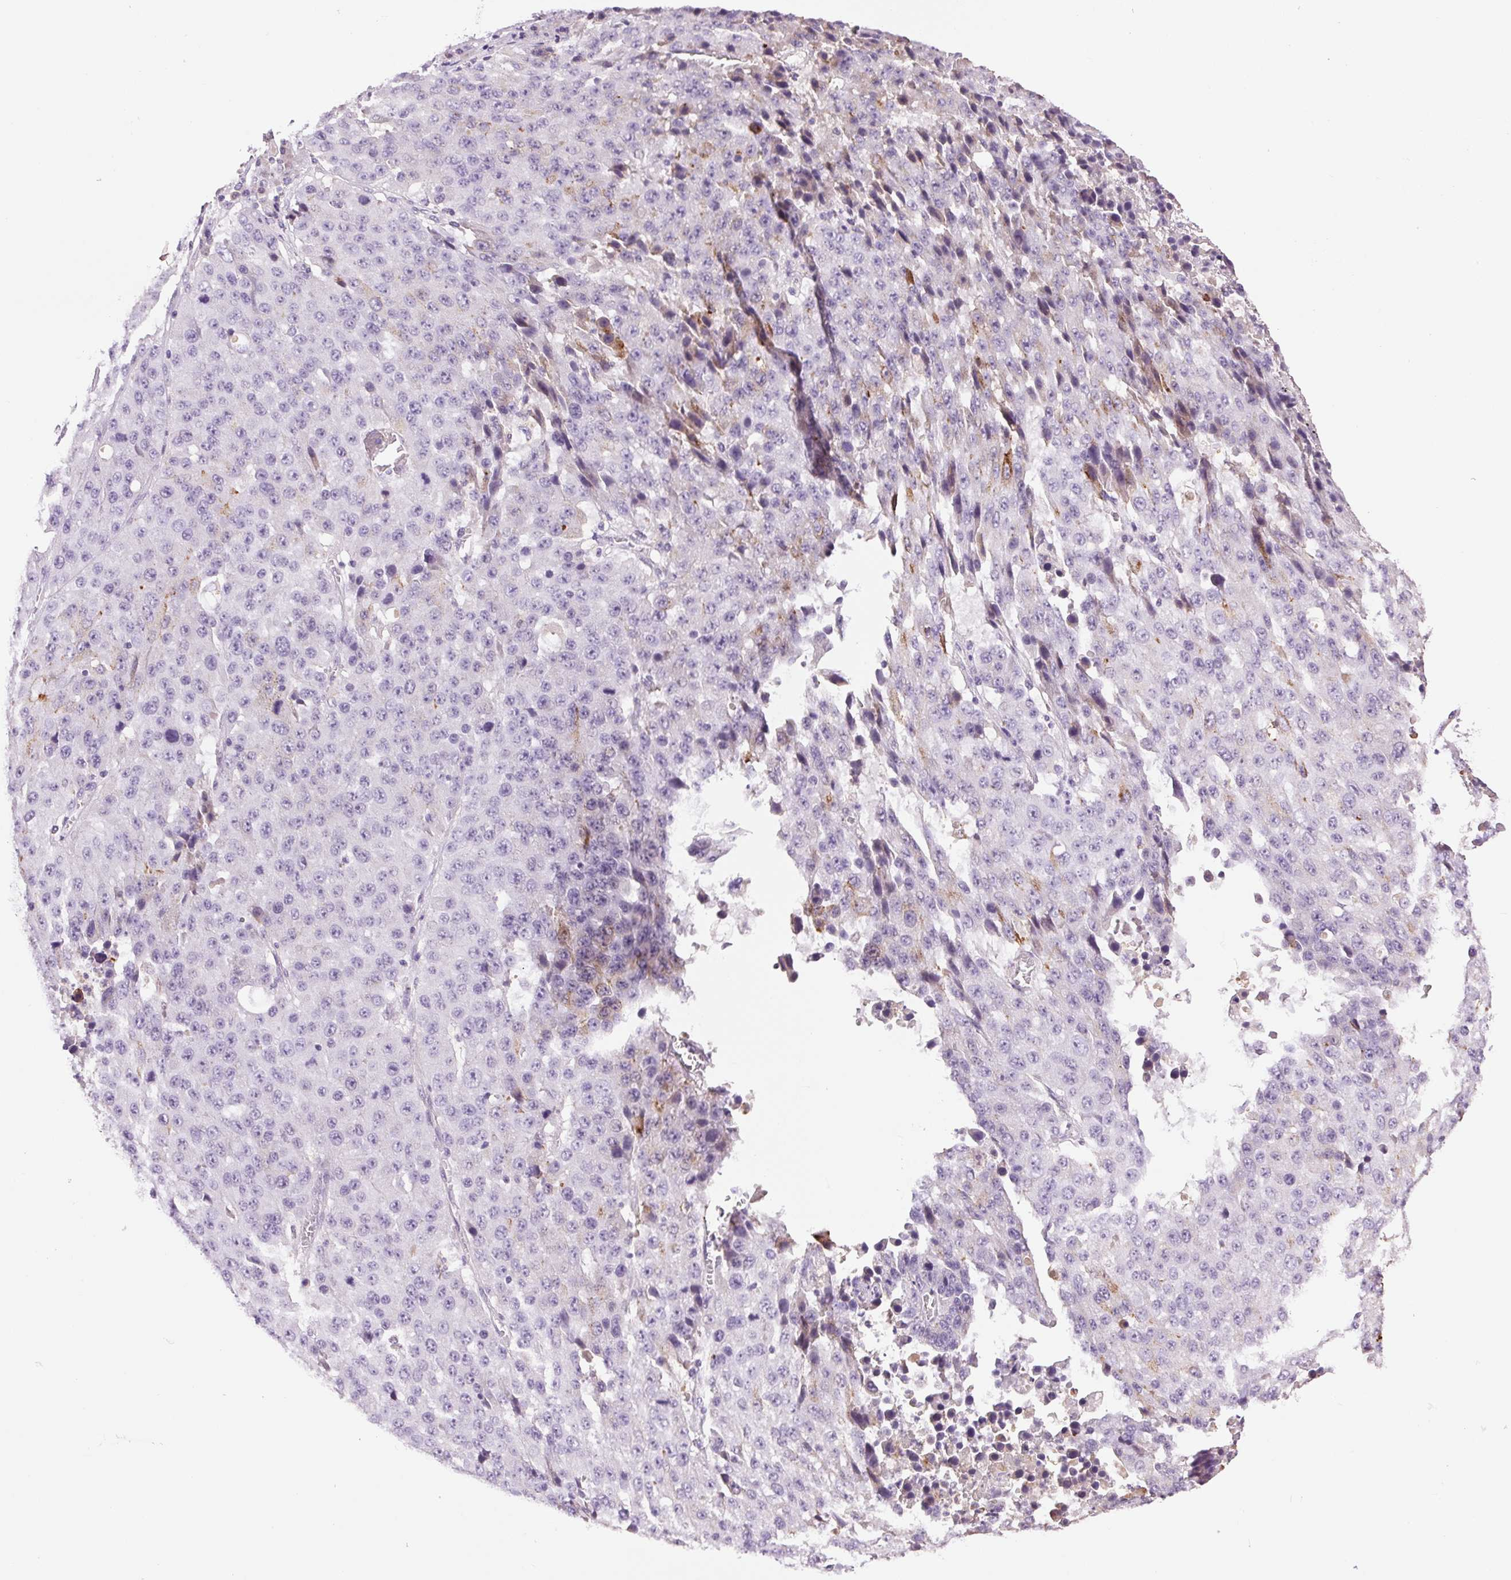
{"staining": {"intensity": "negative", "quantity": "none", "location": "none"}, "tissue": "stomach cancer", "cell_type": "Tumor cells", "image_type": "cancer", "snomed": [{"axis": "morphology", "description": "Adenocarcinoma, NOS"}, {"axis": "topography", "description": "Stomach"}], "caption": "Histopathology image shows no significant protein positivity in tumor cells of stomach cancer.", "gene": "BPIFB2", "patient": {"sex": "male", "age": 71}}